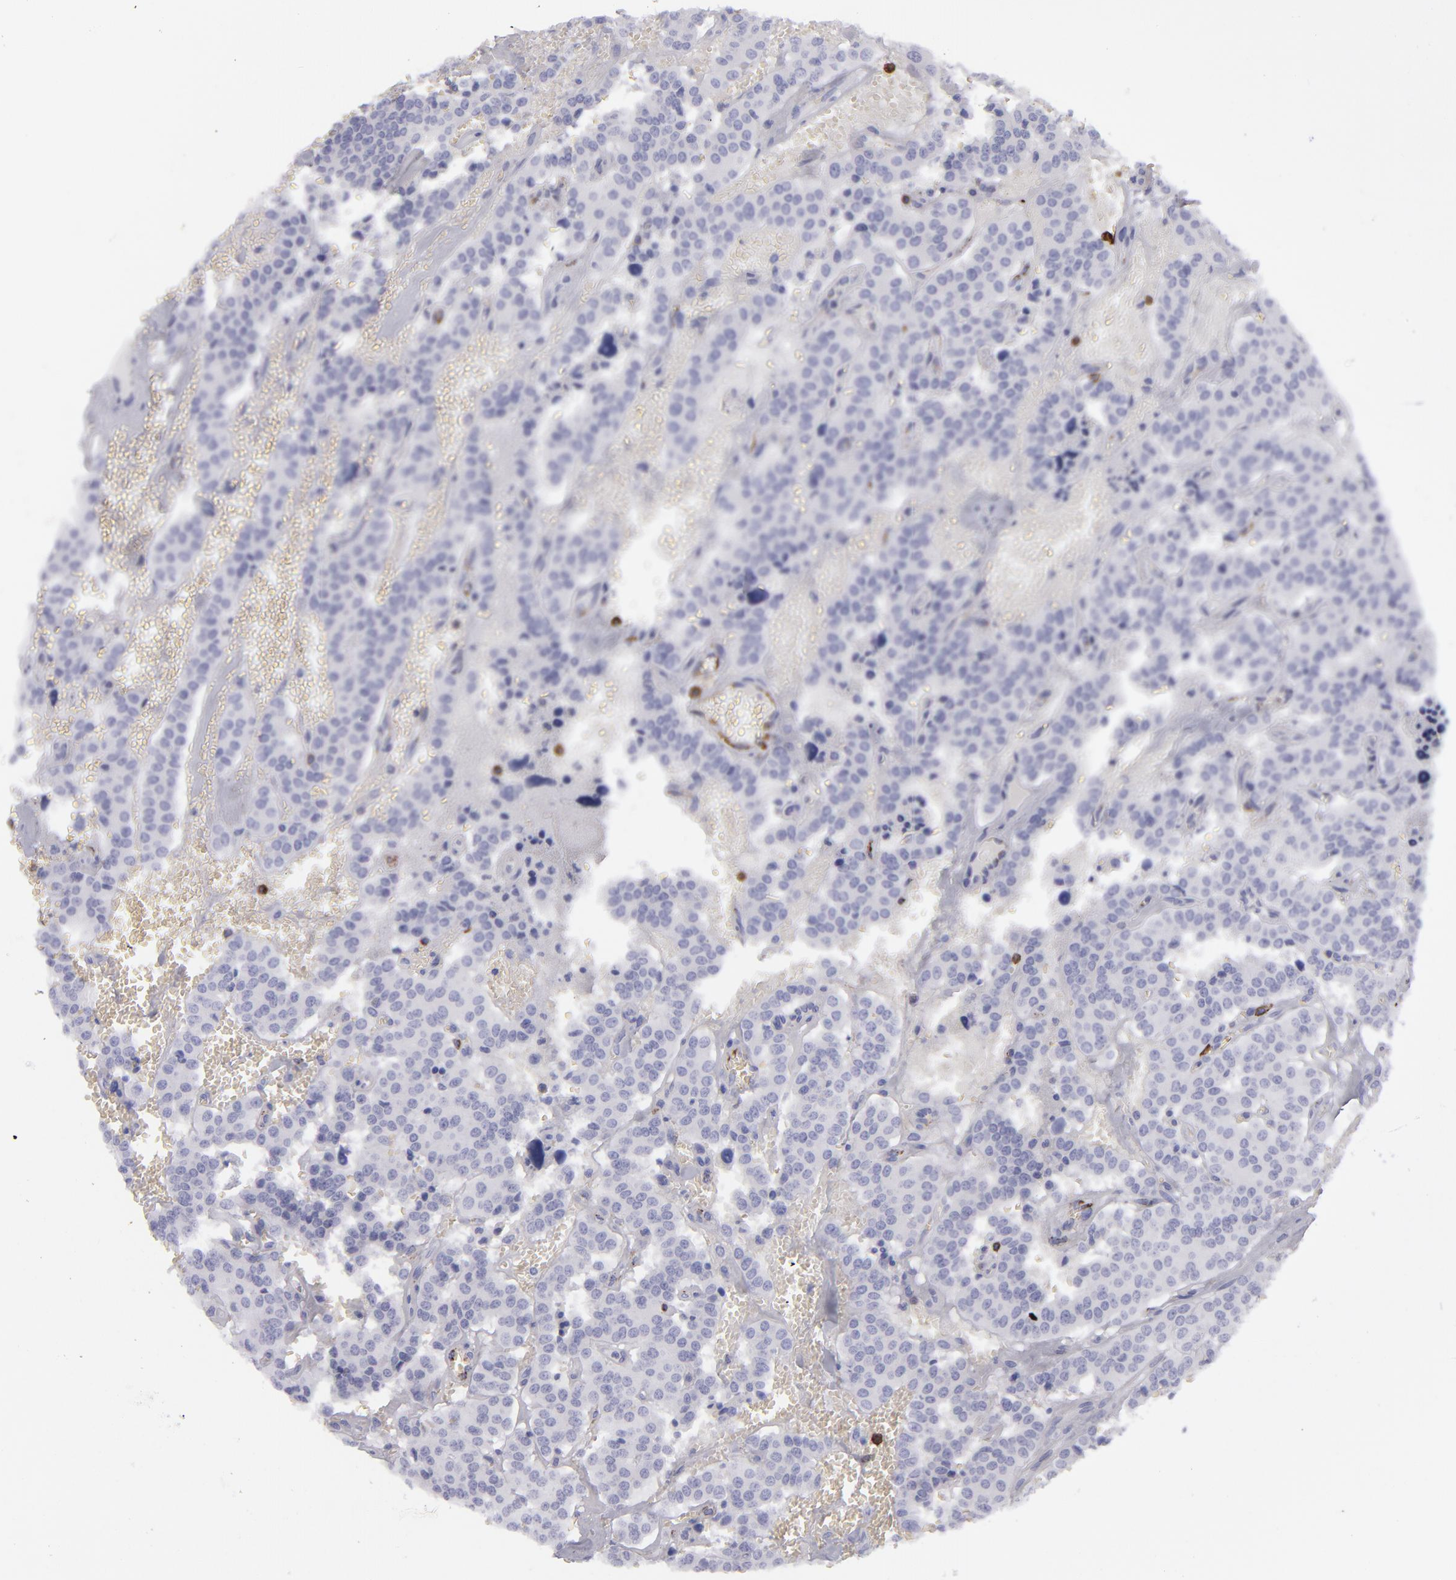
{"staining": {"intensity": "negative", "quantity": "none", "location": "none"}, "tissue": "carcinoid", "cell_type": "Tumor cells", "image_type": "cancer", "snomed": [{"axis": "morphology", "description": "Carcinoid, malignant, NOS"}, {"axis": "topography", "description": "Bronchus"}], "caption": "Immunohistochemistry (IHC) of malignant carcinoid demonstrates no expression in tumor cells.", "gene": "CD27", "patient": {"sex": "male", "age": 55}}